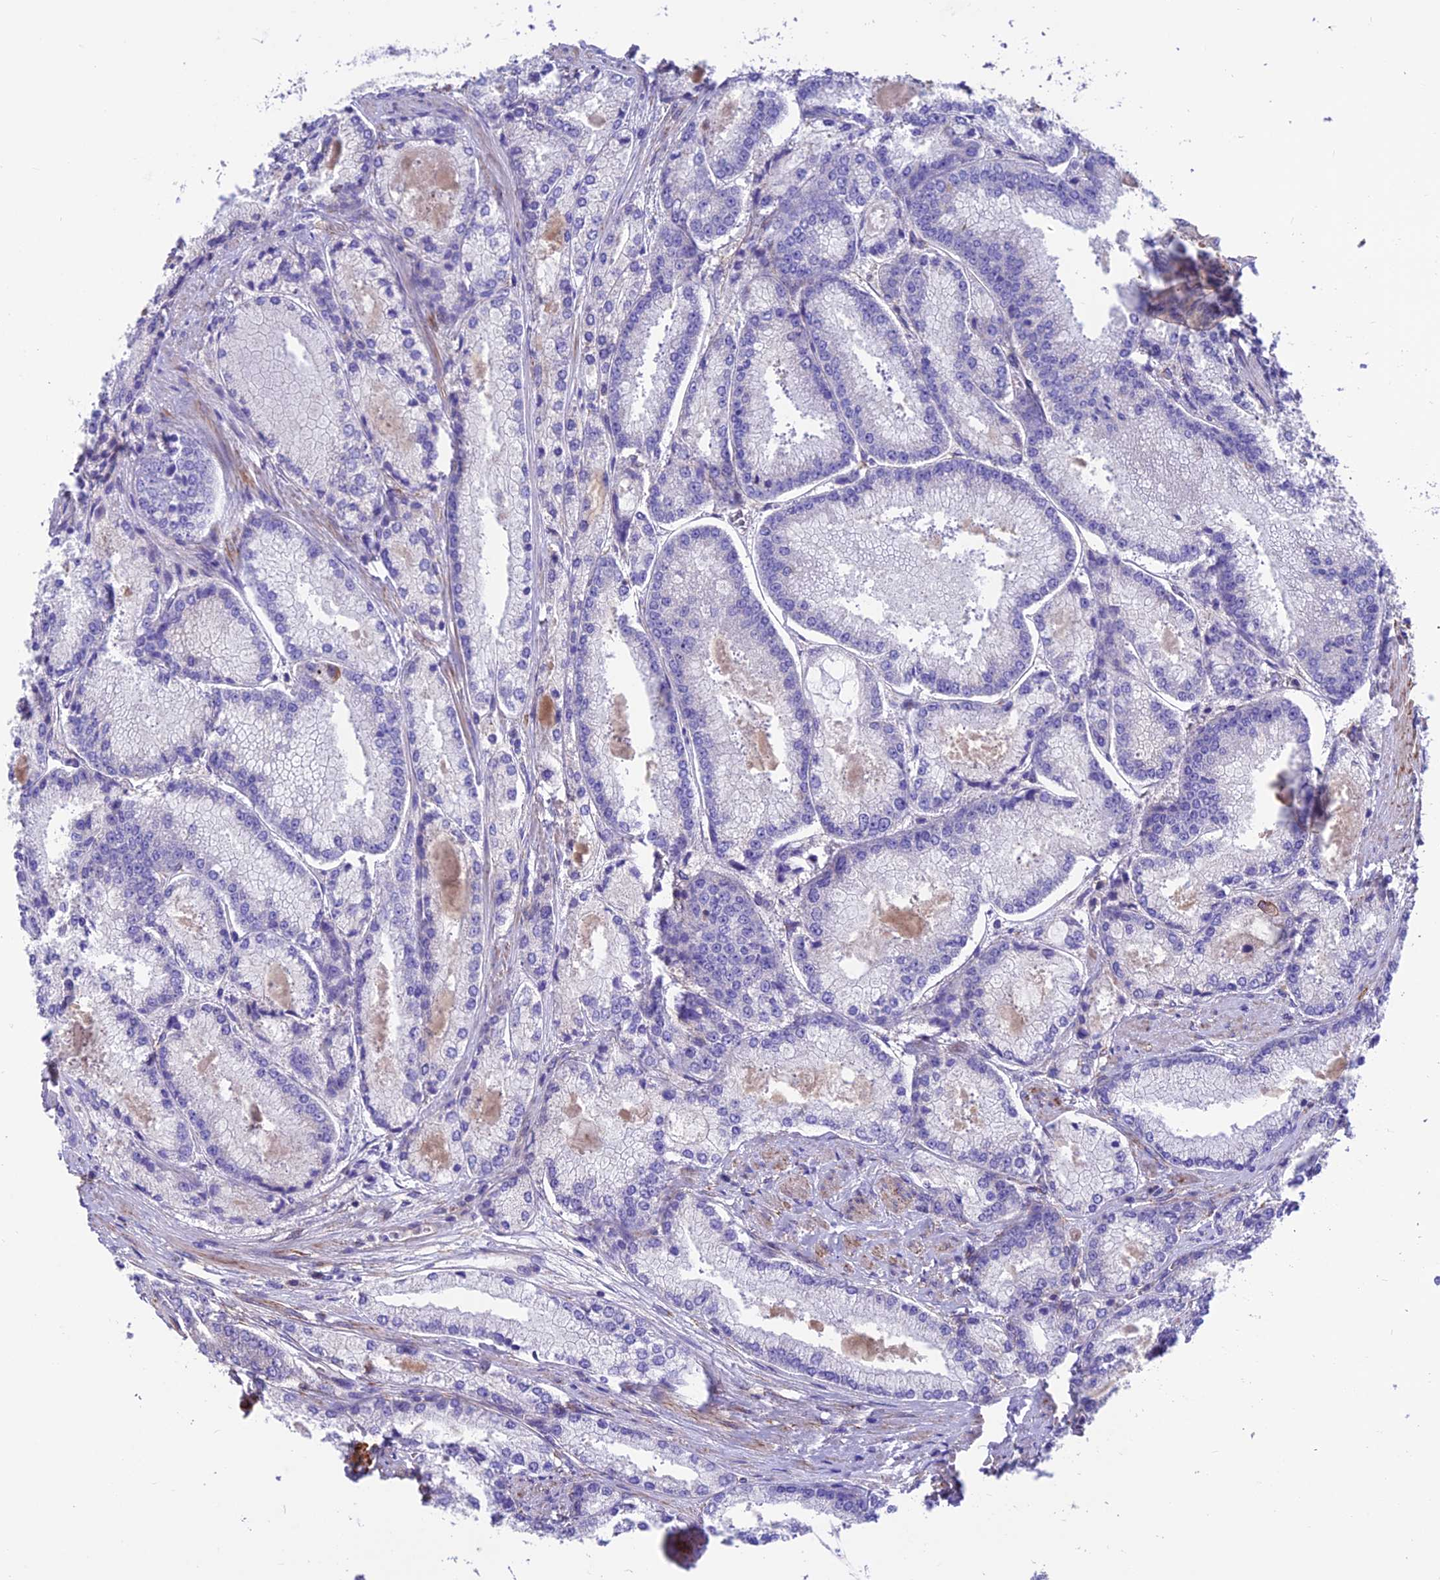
{"staining": {"intensity": "negative", "quantity": "none", "location": "none"}, "tissue": "prostate cancer", "cell_type": "Tumor cells", "image_type": "cancer", "snomed": [{"axis": "morphology", "description": "Adenocarcinoma, Low grade"}, {"axis": "topography", "description": "Prostate"}], "caption": "Tumor cells are negative for protein expression in human low-grade adenocarcinoma (prostate). (Brightfield microscopy of DAB (3,3'-diaminobenzidine) IHC at high magnification).", "gene": "VPS16", "patient": {"sex": "male", "age": 74}}